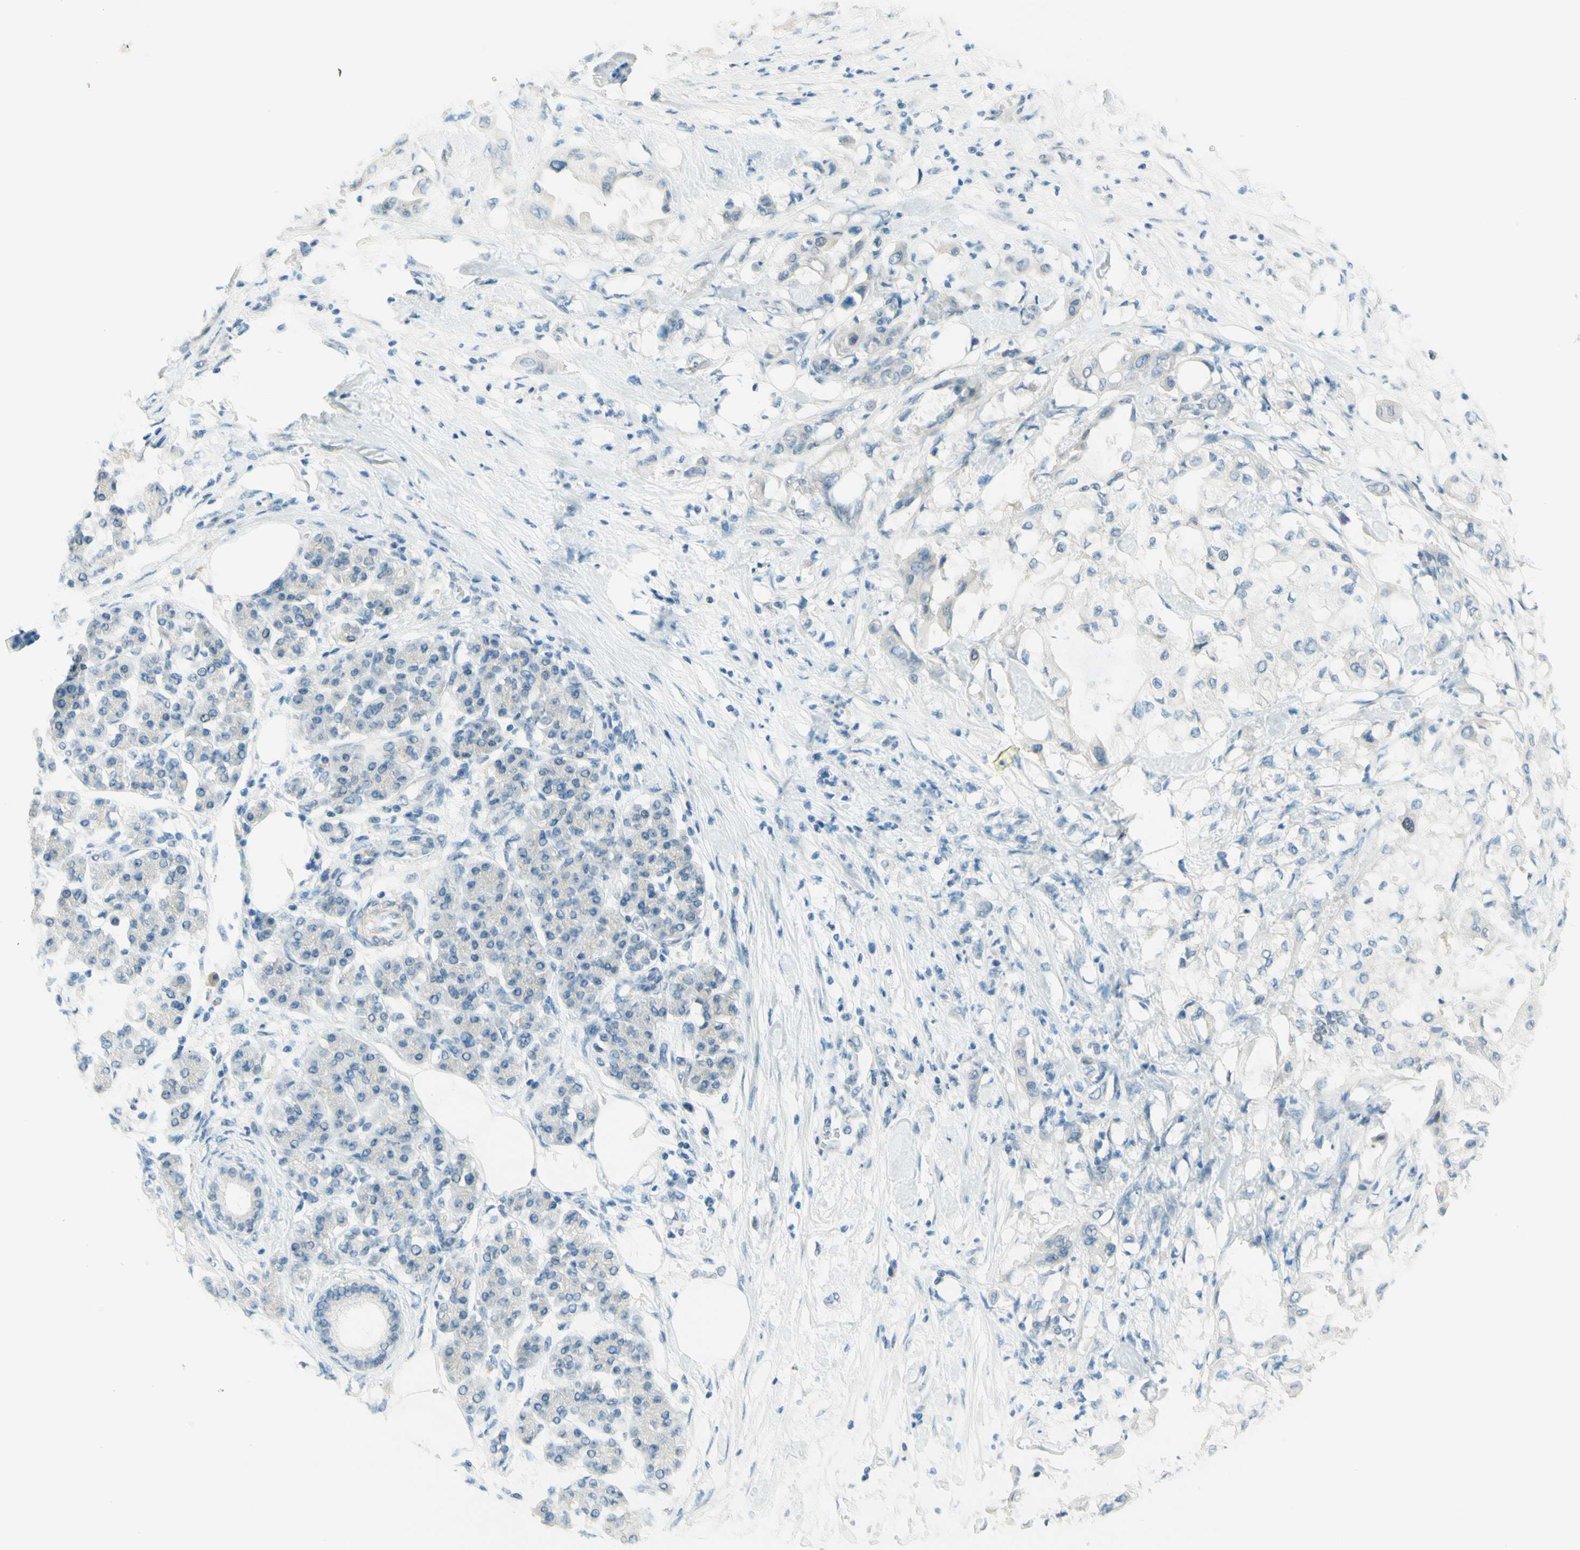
{"staining": {"intensity": "negative", "quantity": "none", "location": "none"}, "tissue": "pancreatic cancer", "cell_type": "Tumor cells", "image_type": "cancer", "snomed": [{"axis": "morphology", "description": "Adenocarcinoma, NOS"}, {"axis": "morphology", "description": "Adenocarcinoma, metastatic, NOS"}, {"axis": "topography", "description": "Lymph node"}, {"axis": "topography", "description": "Pancreas"}, {"axis": "topography", "description": "Duodenum"}], "caption": "Immunohistochemistry micrograph of human pancreatic metastatic adenocarcinoma stained for a protein (brown), which displays no positivity in tumor cells. (Stains: DAB IHC with hematoxylin counter stain, Microscopy: brightfield microscopy at high magnification).", "gene": "JPH1", "patient": {"sex": "female", "age": 64}}